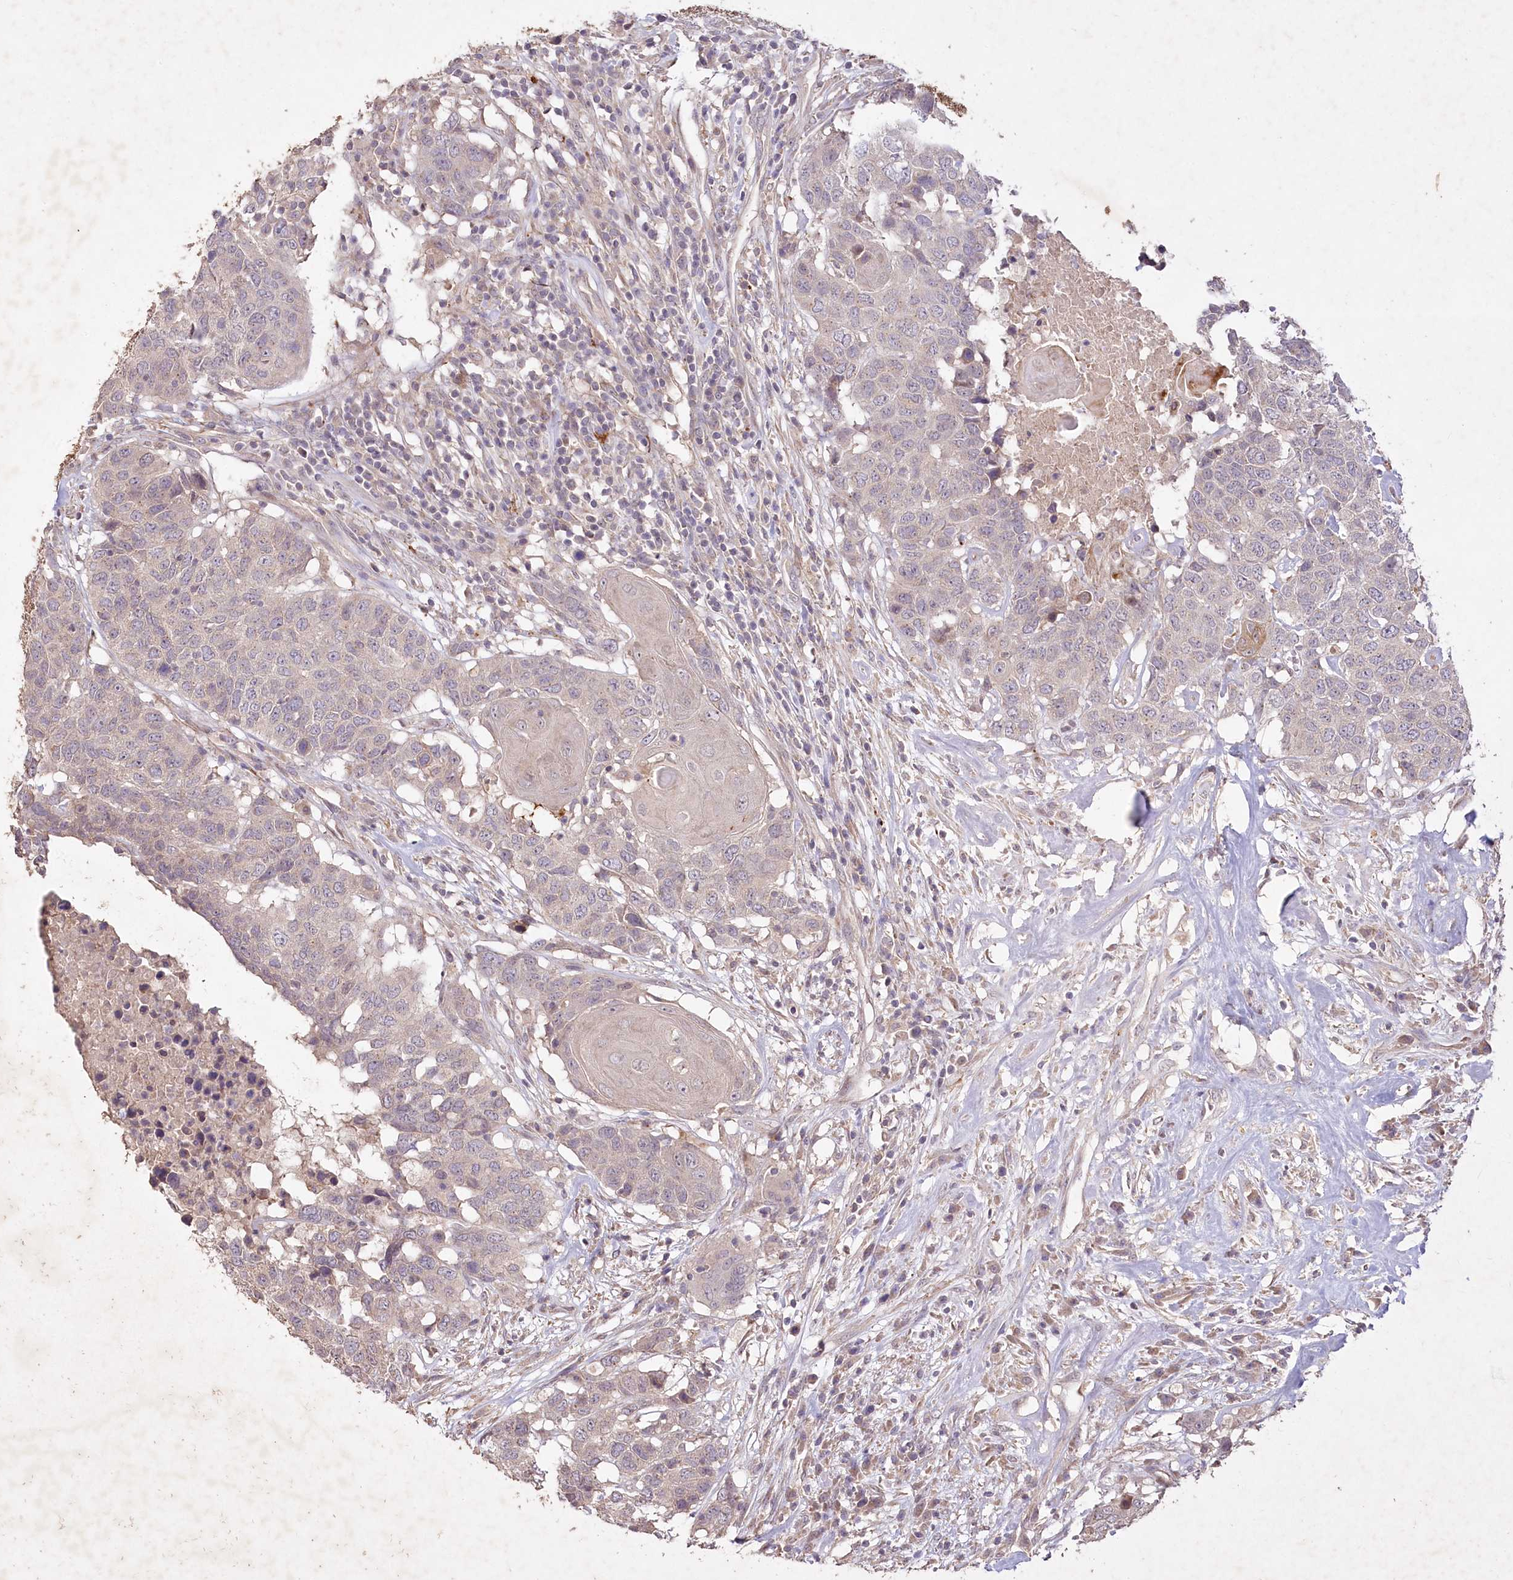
{"staining": {"intensity": "weak", "quantity": "<25%", "location": "cytoplasmic/membranous"}, "tissue": "head and neck cancer", "cell_type": "Tumor cells", "image_type": "cancer", "snomed": [{"axis": "morphology", "description": "Squamous cell carcinoma, NOS"}, {"axis": "topography", "description": "Head-Neck"}], "caption": "Tumor cells are negative for protein expression in human squamous cell carcinoma (head and neck).", "gene": "IRAK1BP1", "patient": {"sex": "male", "age": 66}}